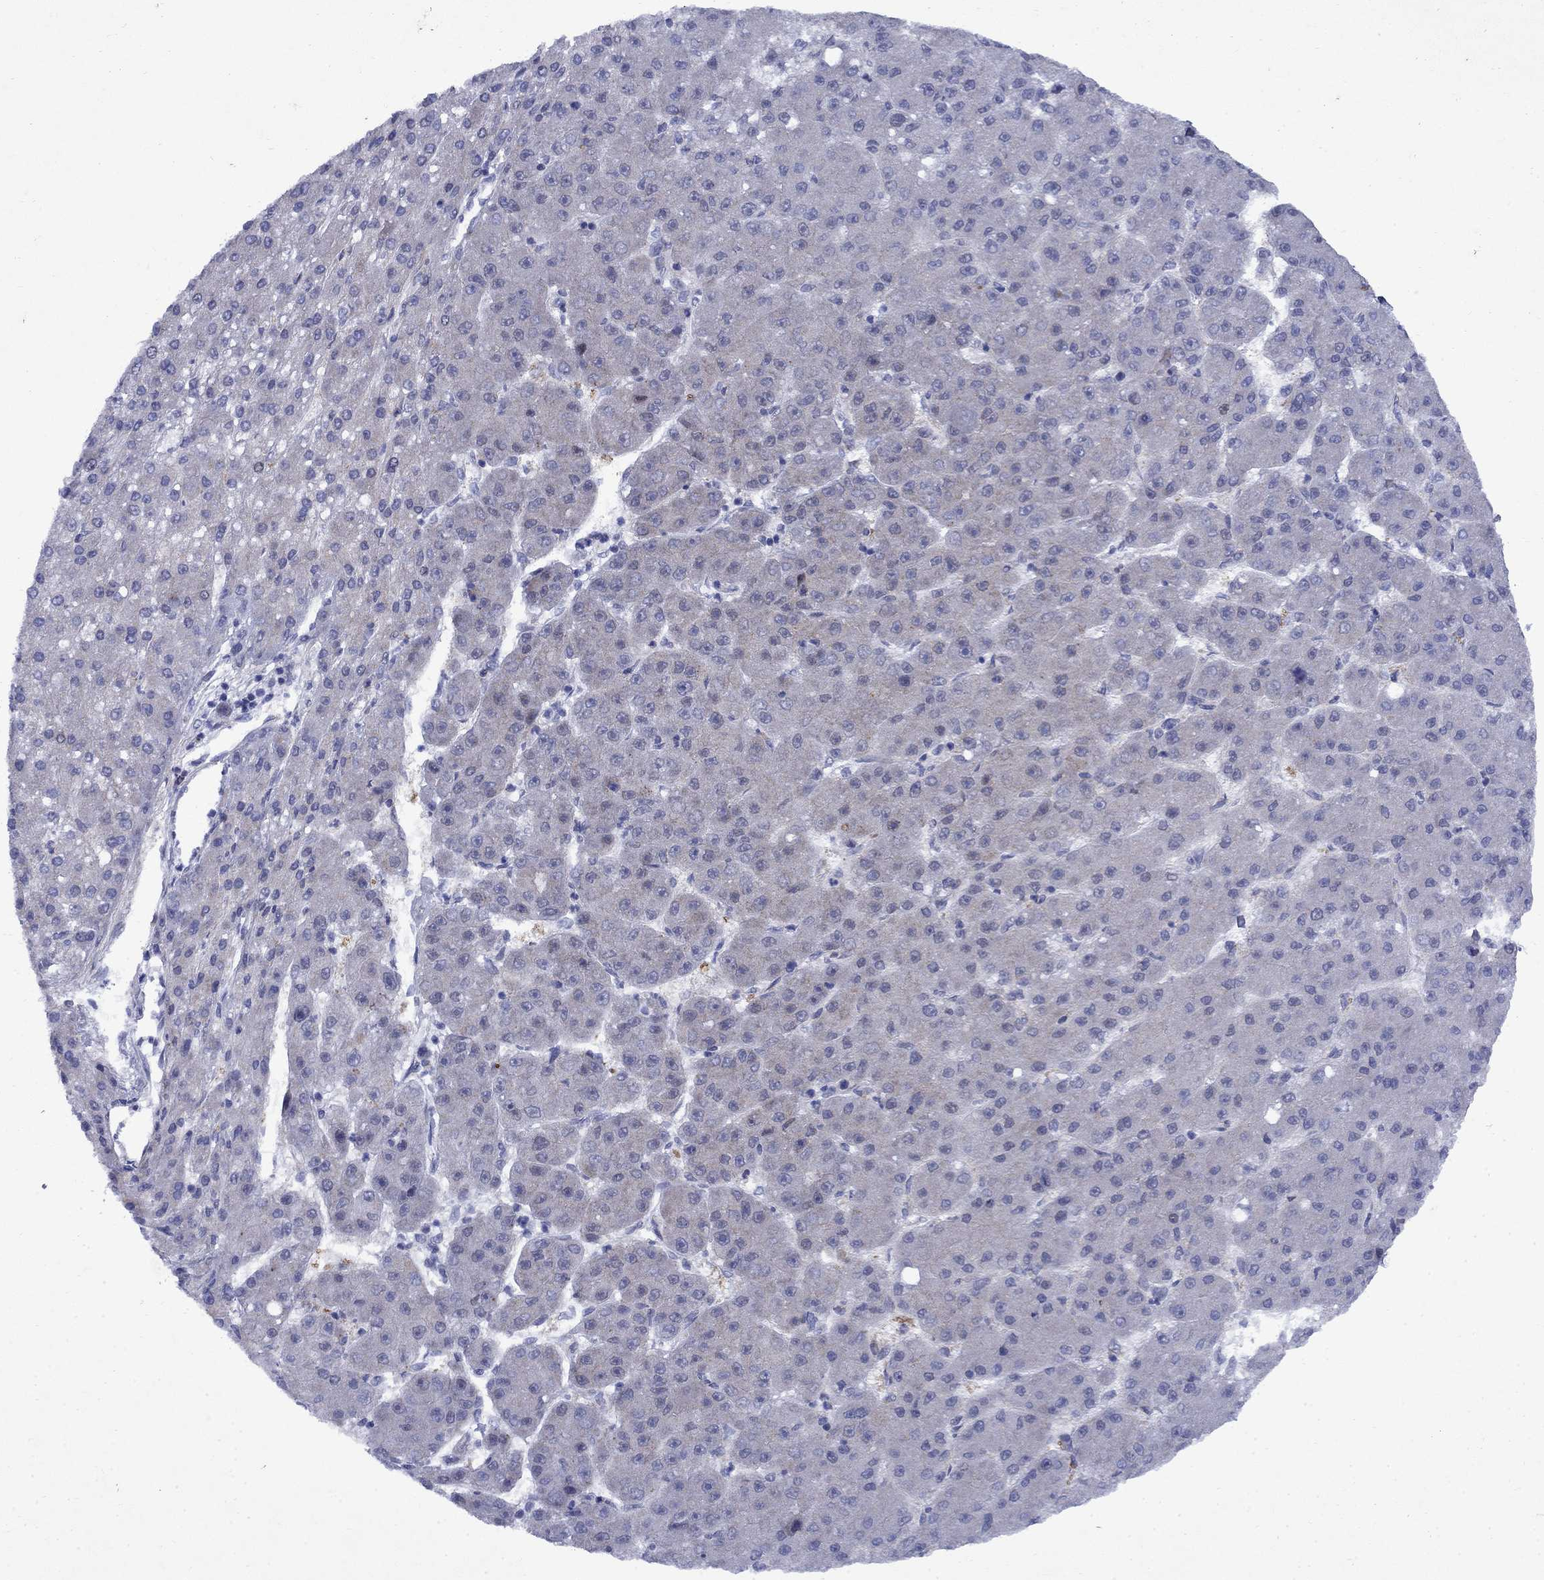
{"staining": {"intensity": "negative", "quantity": "none", "location": "none"}, "tissue": "liver cancer", "cell_type": "Tumor cells", "image_type": "cancer", "snomed": [{"axis": "morphology", "description": "Carcinoma, Hepatocellular, NOS"}, {"axis": "topography", "description": "Liver"}], "caption": "Immunohistochemistry histopathology image of neoplastic tissue: human liver hepatocellular carcinoma stained with DAB (3,3'-diaminobenzidine) reveals no significant protein staining in tumor cells. (DAB (3,3'-diaminobenzidine) immunohistochemistry with hematoxylin counter stain).", "gene": "STAB2", "patient": {"sex": "male", "age": 67}}